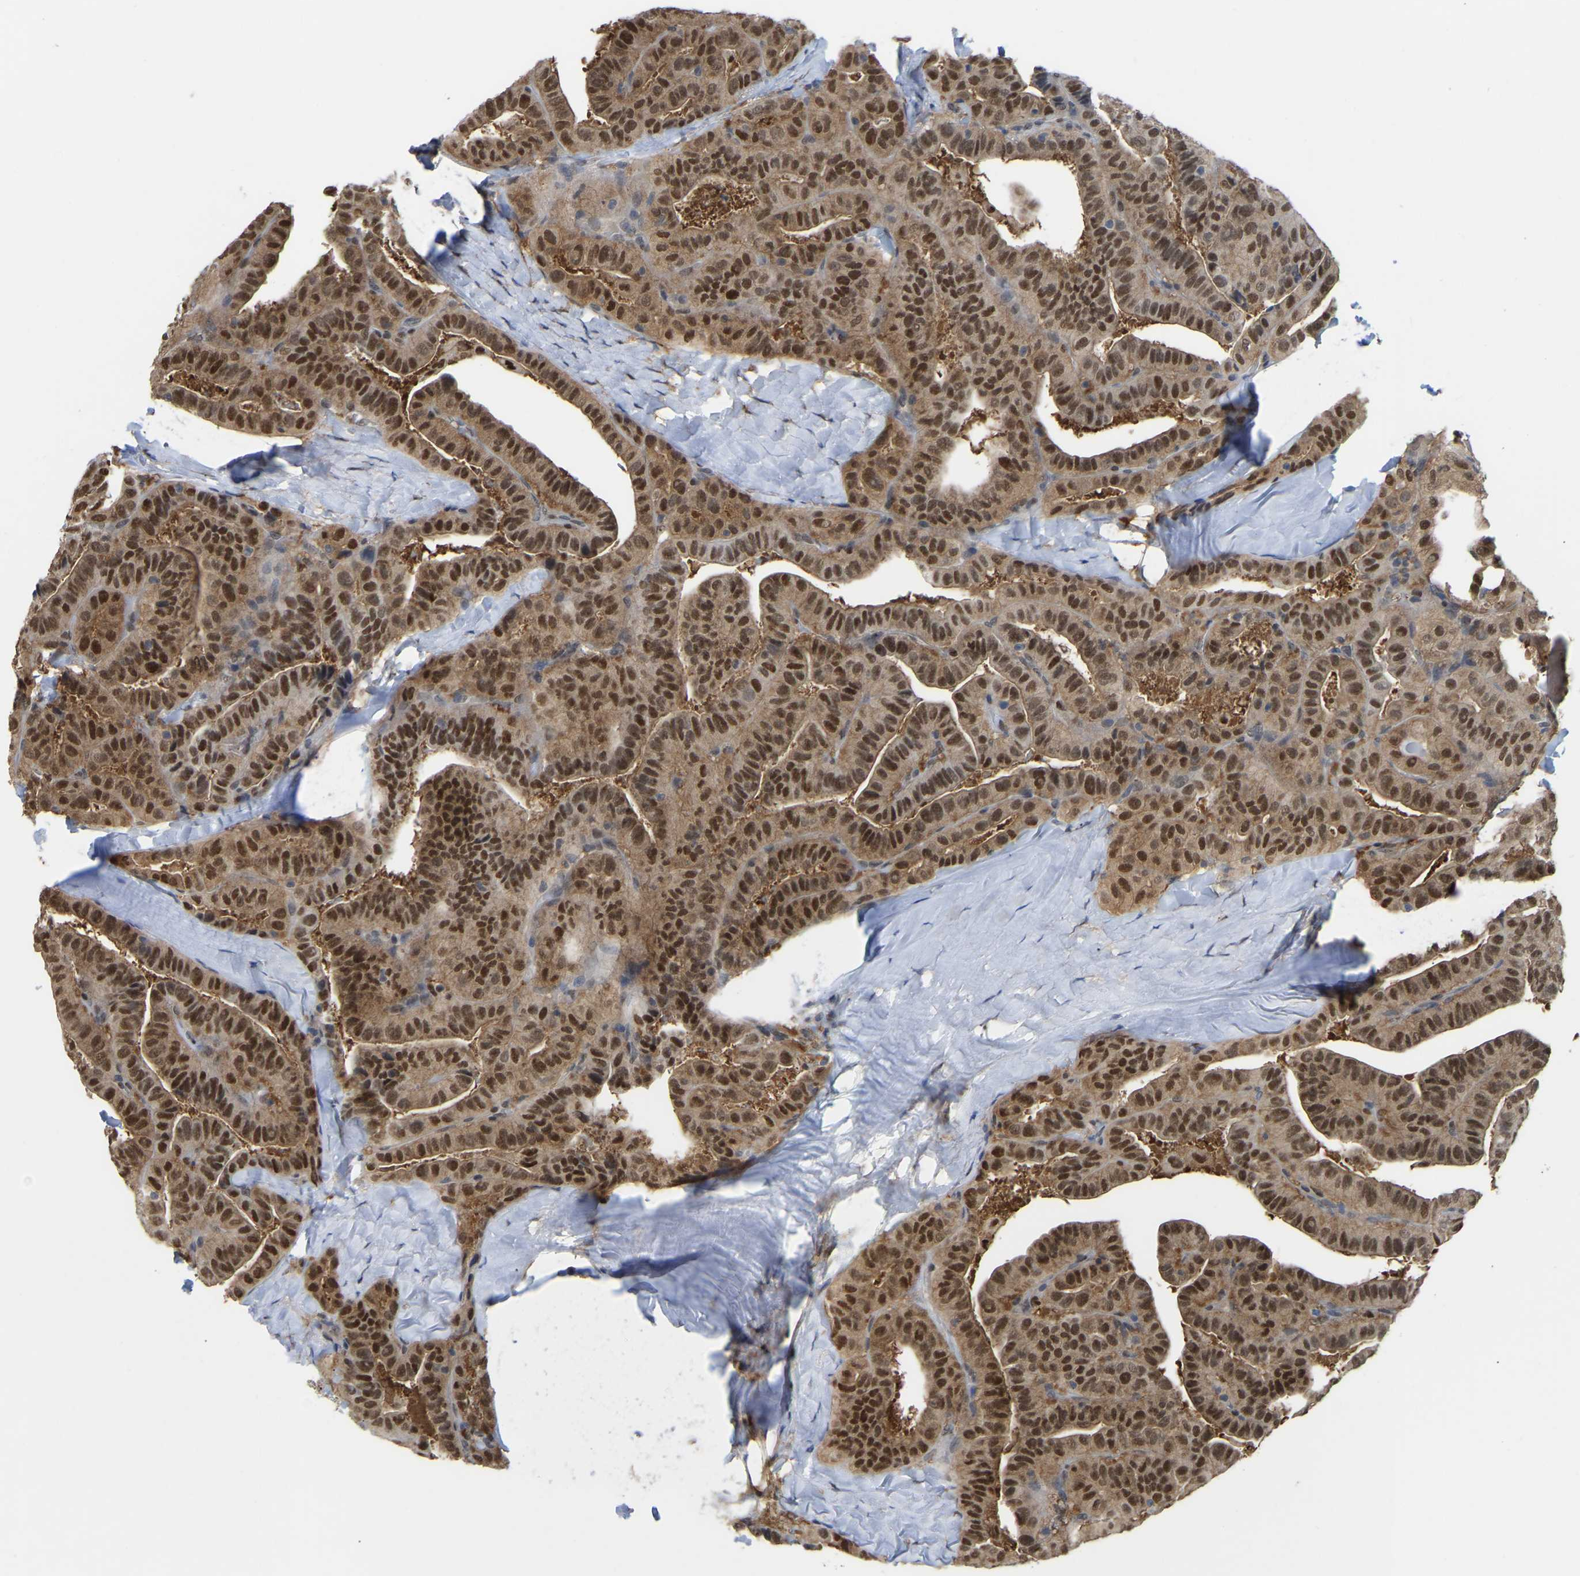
{"staining": {"intensity": "strong", "quantity": ">75%", "location": "cytoplasmic/membranous,nuclear"}, "tissue": "thyroid cancer", "cell_type": "Tumor cells", "image_type": "cancer", "snomed": [{"axis": "morphology", "description": "Papillary adenocarcinoma, NOS"}, {"axis": "topography", "description": "Thyroid gland"}], "caption": "Strong cytoplasmic/membranous and nuclear protein expression is present in about >75% of tumor cells in thyroid papillary adenocarcinoma.", "gene": "KLRG2", "patient": {"sex": "male", "age": 77}}